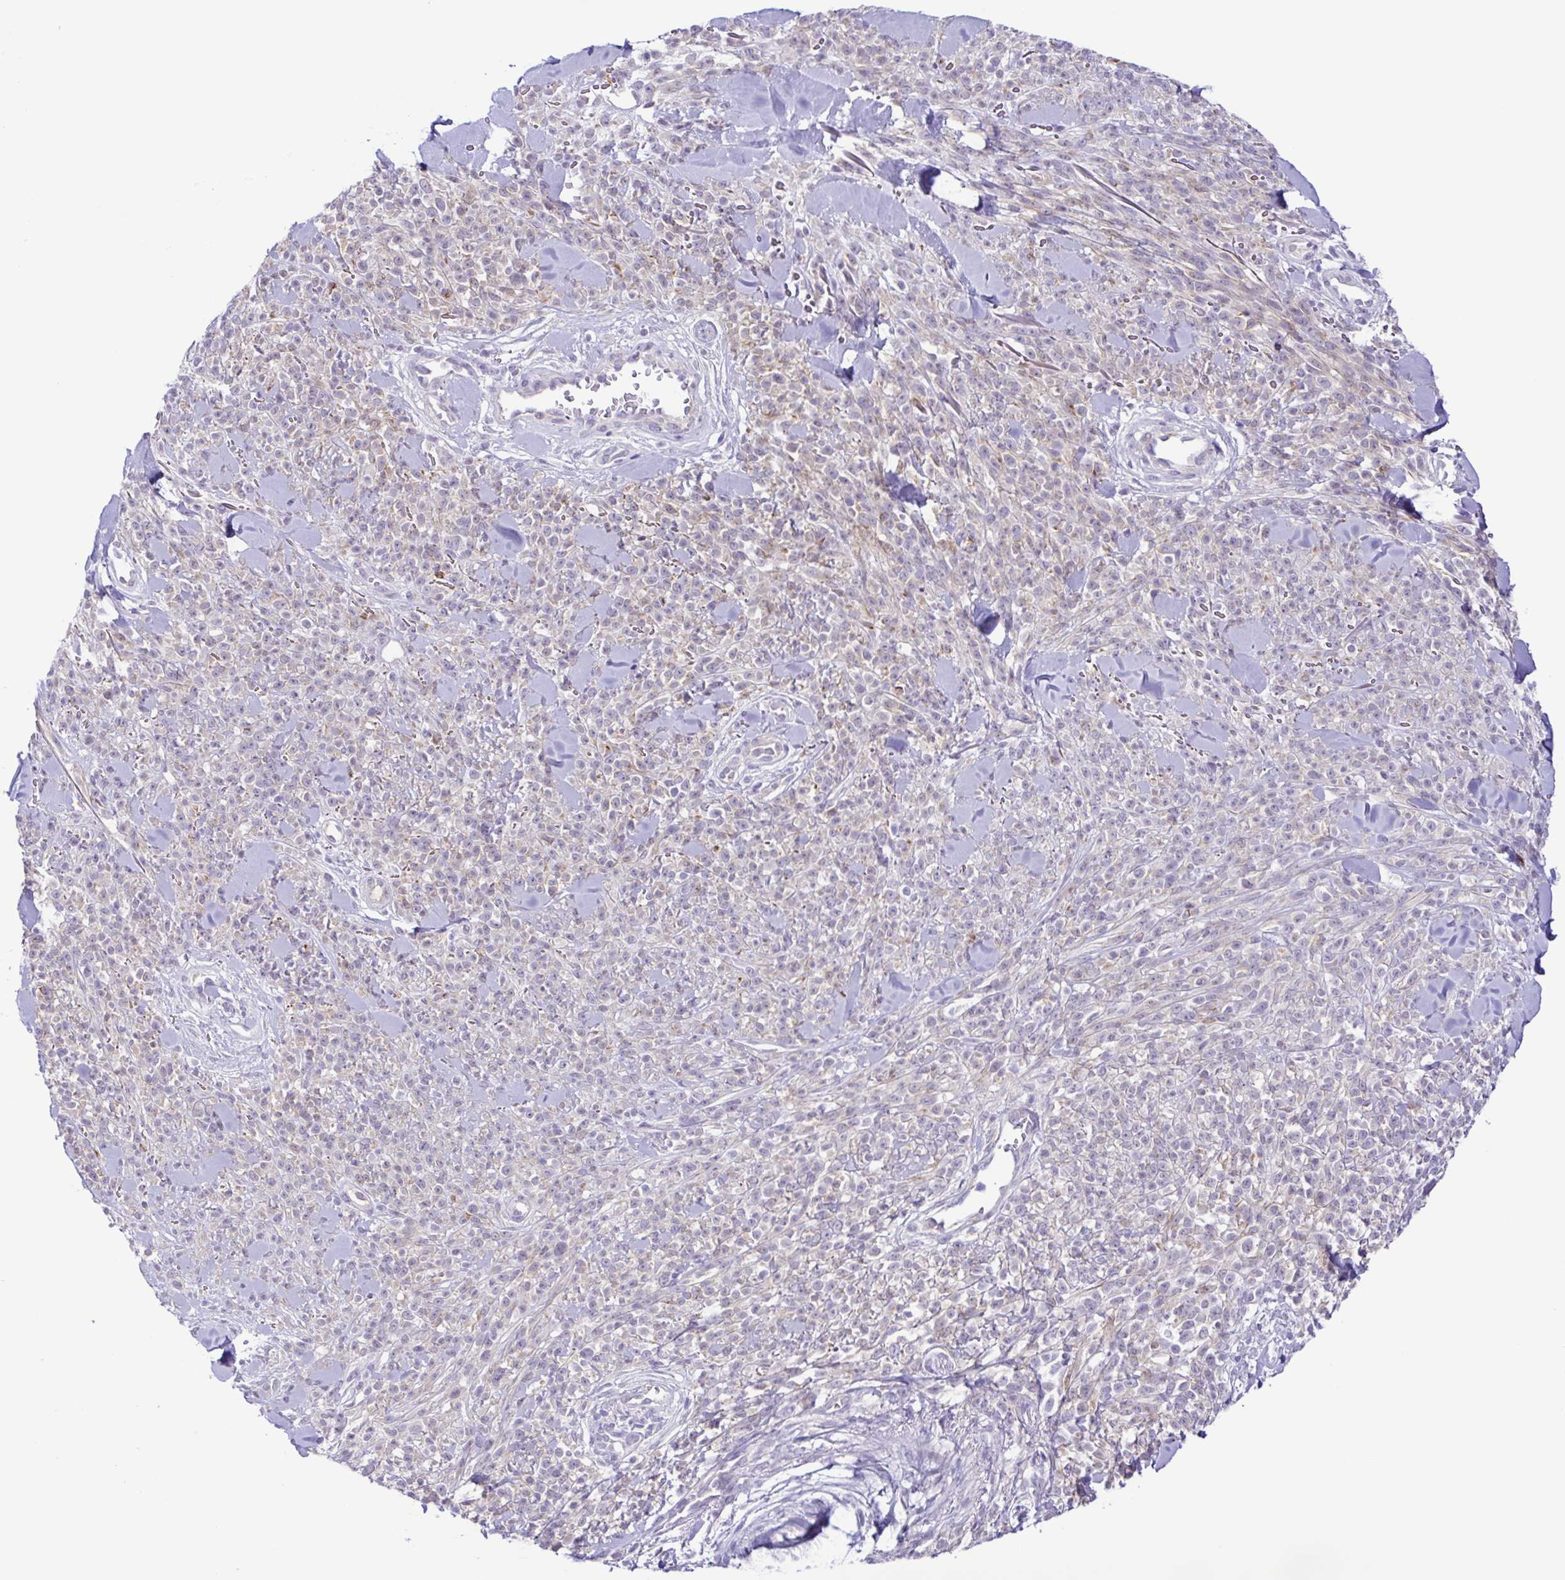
{"staining": {"intensity": "negative", "quantity": "none", "location": "none"}, "tissue": "melanoma", "cell_type": "Tumor cells", "image_type": "cancer", "snomed": [{"axis": "morphology", "description": "Malignant melanoma, NOS"}, {"axis": "topography", "description": "Skin"}, {"axis": "topography", "description": "Skin of trunk"}], "caption": "The micrograph shows no significant positivity in tumor cells of melanoma.", "gene": "DCLK2", "patient": {"sex": "male", "age": 74}}